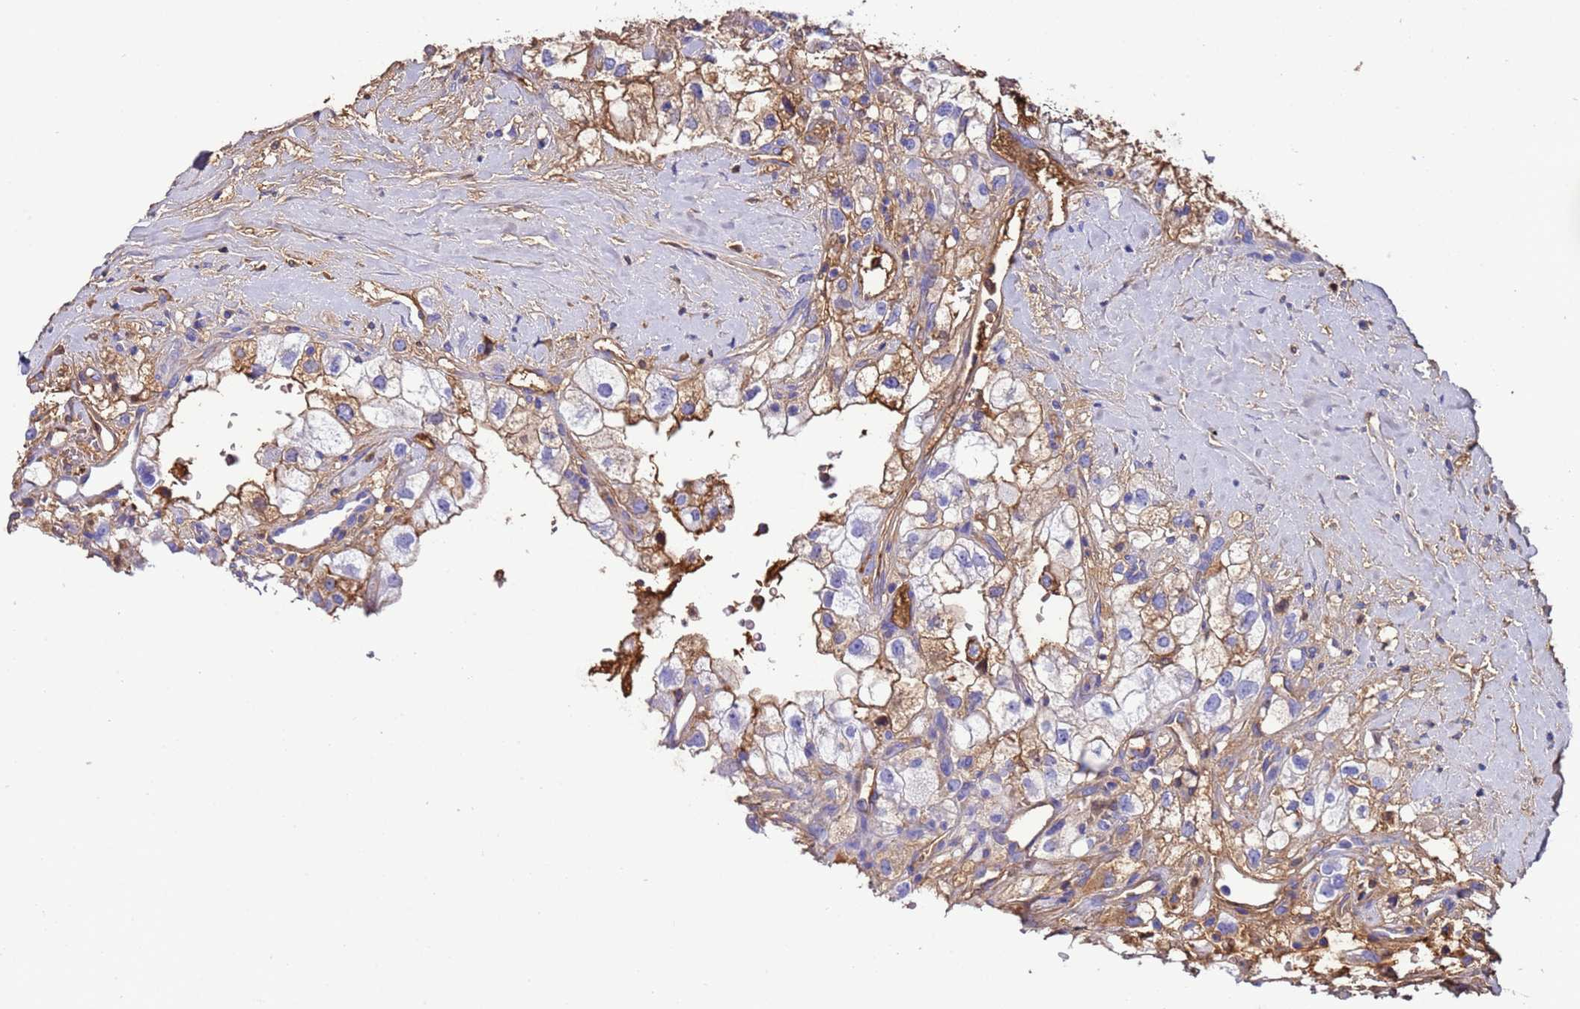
{"staining": {"intensity": "moderate", "quantity": "<25%", "location": "cytoplasmic/membranous"}, "tissue": "renal cancer", "cell_type": "Tumor cells", "image_type": "cancer", "snomed": [{"axis": "morphology", "description": "Adenocarcinoma, NOS"}, {"axis": "topography", "description": "Kidney"}], "caption": "Brown immunohistochemical staining in human renal adenocarcinoma displays moderate cytoplasmic/membranous staining in approximately <25% of tumor cells. The staining is performed using DAB brown chromogen to label protein expression. The nuclei are counter-stained blue using hematoxylin.", "gene": "H1-7", "patient": {"sex": "male", "age": 59}}